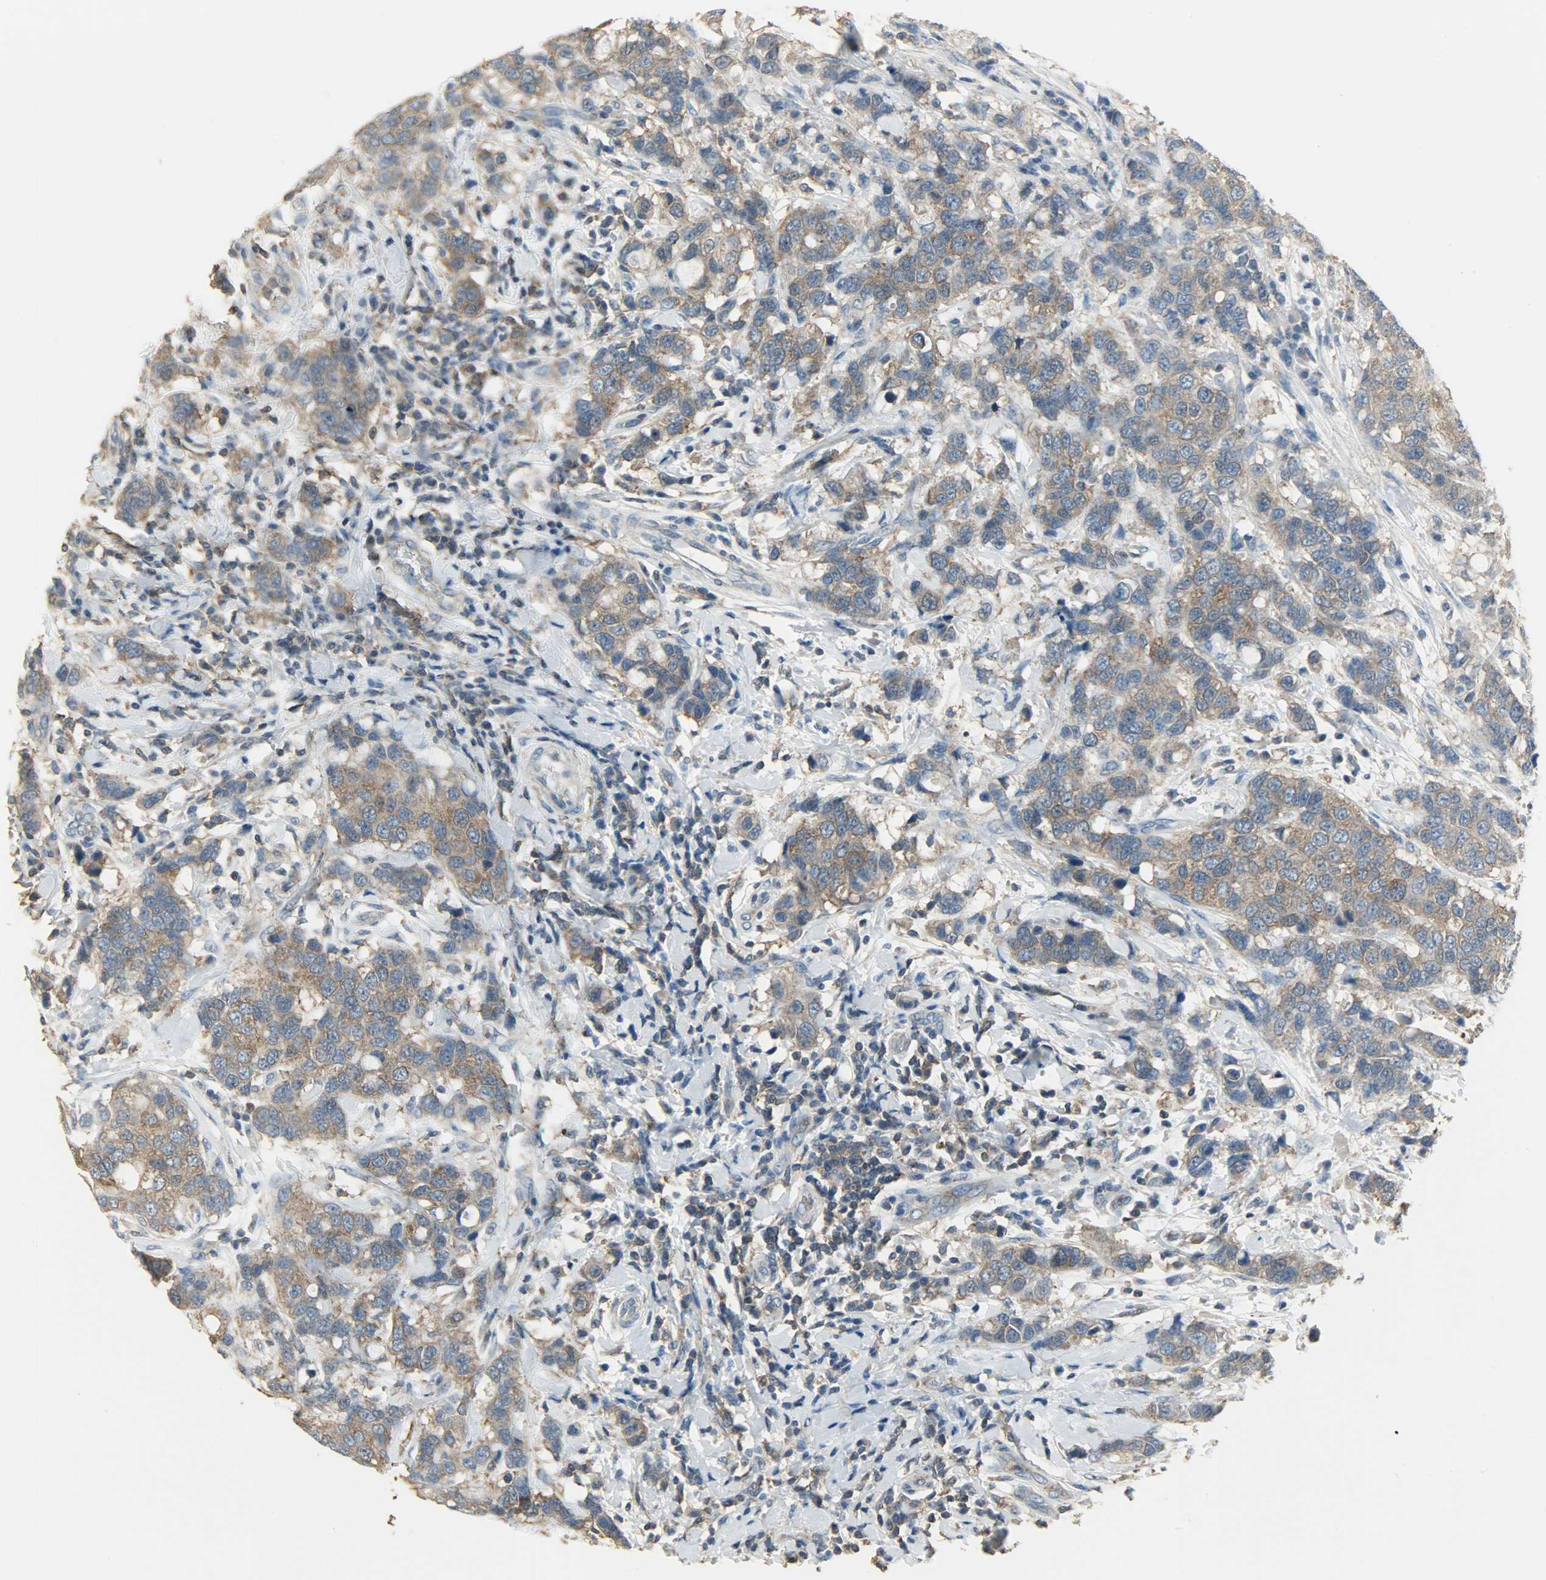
{"staining": {"intensity": "moderate", "quantity": ">75%", "location": "cytoplasmic/membranous"}, "tissue": "breast cancer", "cell_type": "Tumor cells", "image_type": "cancer", "snomed": [{"axis": "morphology", "description": "Duct carcinoma"}, {"axis": "topography", "description": "Breast"}], "caption": "Protein staining displays moderate cytoplasmic/membranous staining in approximately >75% of tumor cells in breast cancer.", "gene": "DNAJA4", "patient": {"sex": "female", "age": 27}}